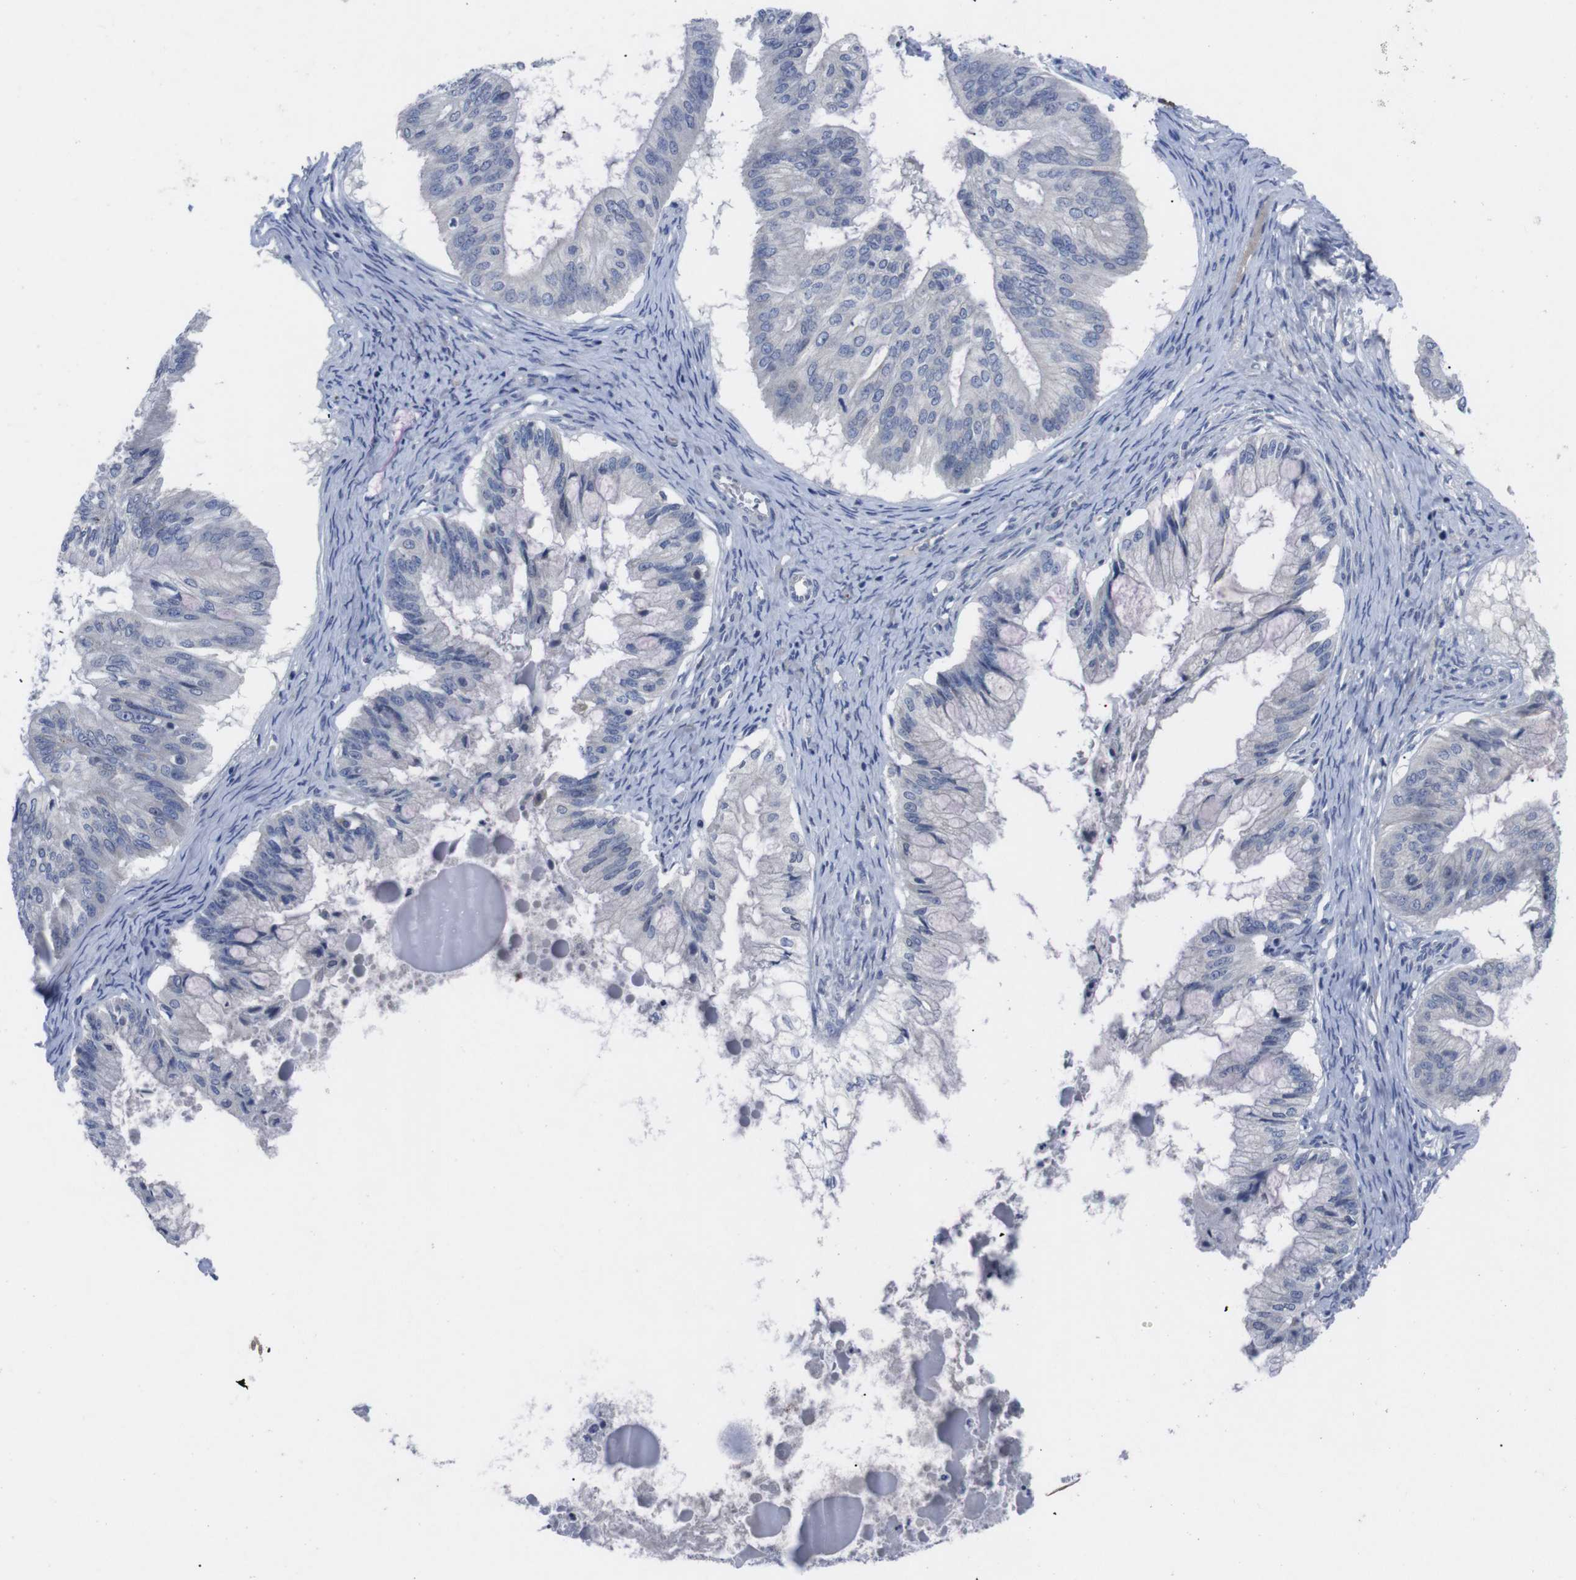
{"staining": {"intensity": "negative", "quantity": "none", "location": "none"}, "tissue": "ovarian cancer", "cell_type": "Tumor cells", "image_type": "cancer", "snomed": [{"axis": "morphology", "description": "Cystadenocarcinoma, mucinous, NOS"}, {"axis": "topography", "description": "Ovary"}], "caption": "Human ovarian cancer (mucinous cystadenocarcinoma) stained for a protein using immunohistochemistry reveals no staining in tumor cells.", "gene": "IRF4", "patient": {"sex": "female", "age": 57}}